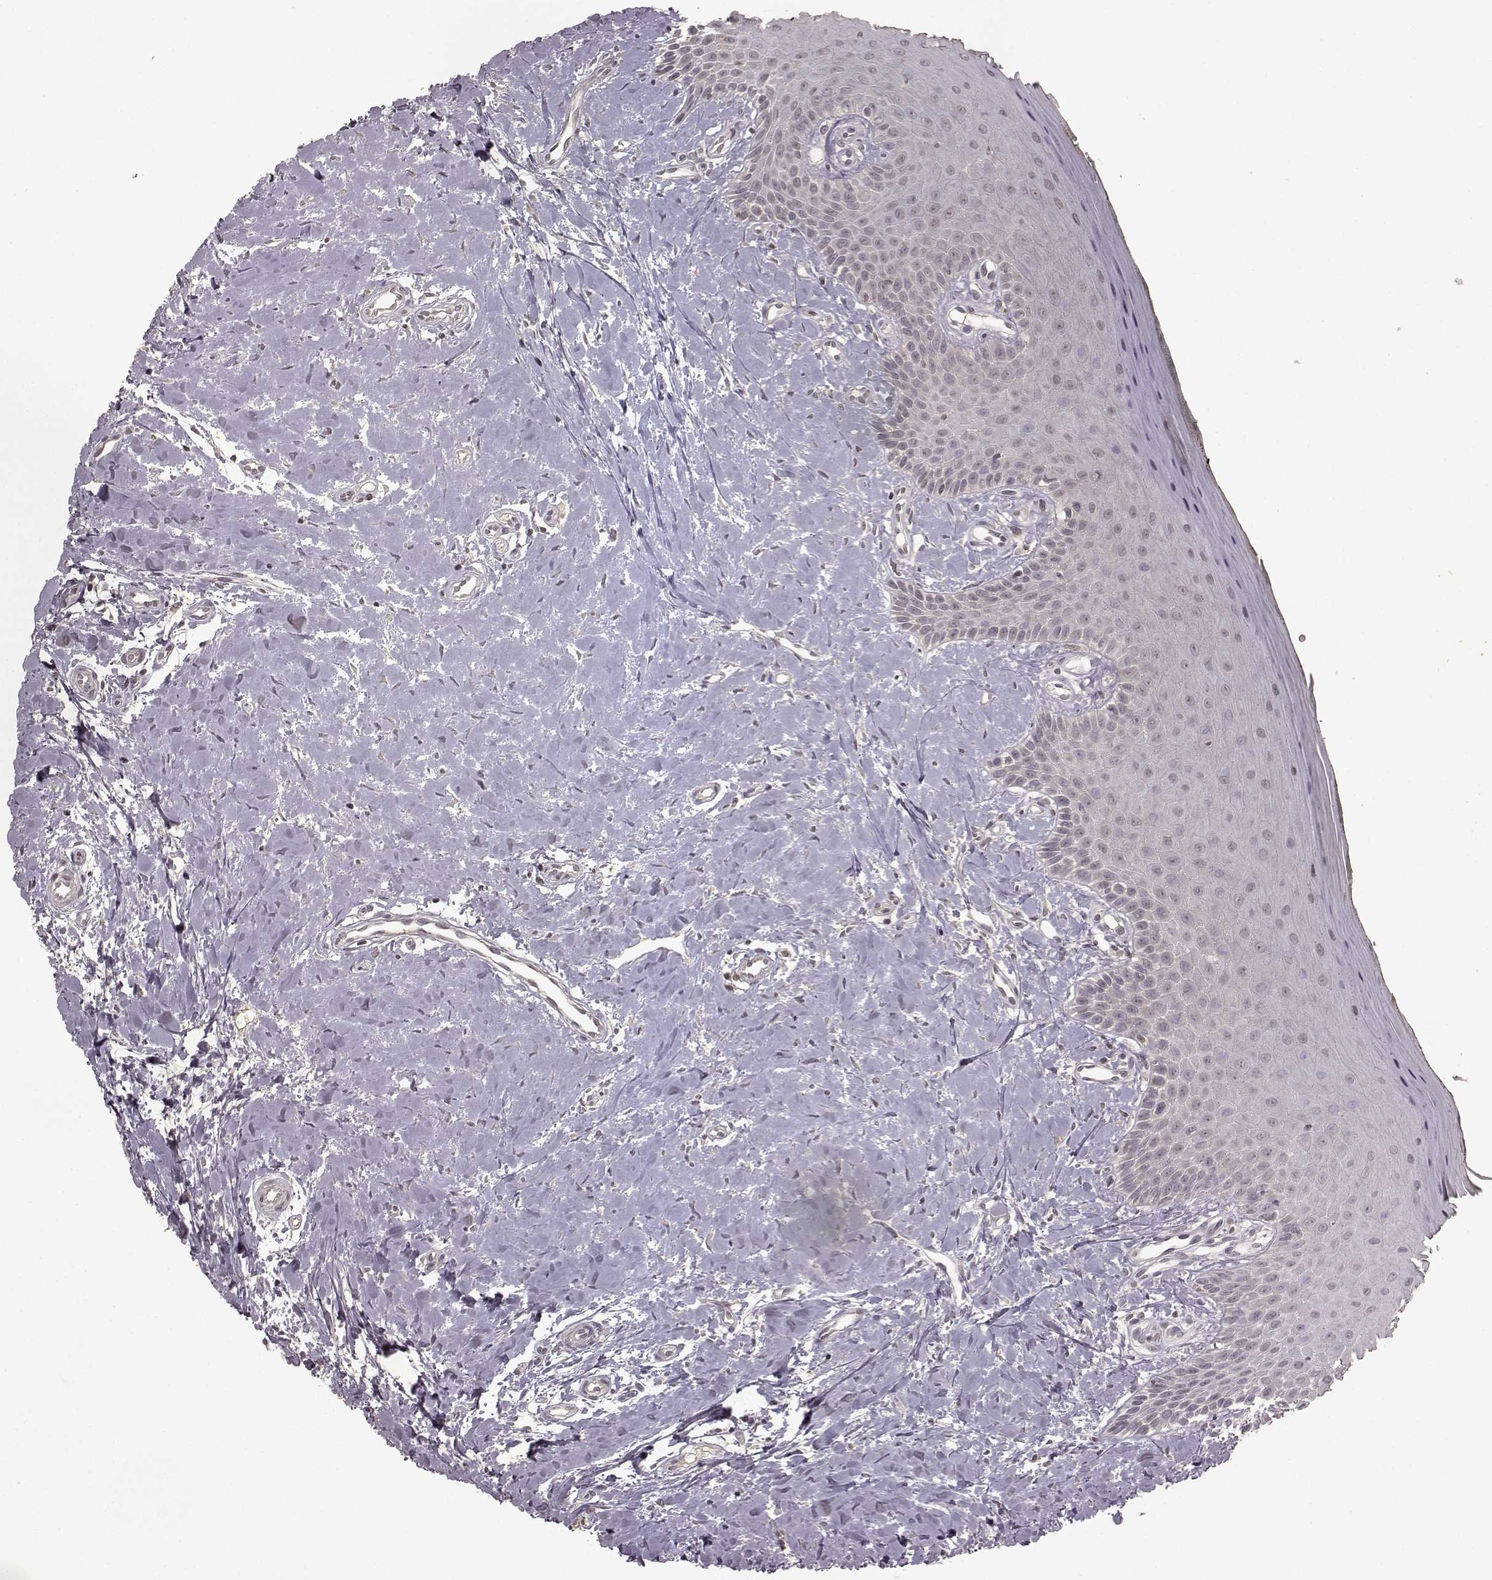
{"staining": {"intensity": "negative", "quantity": "none", "location": "none"}, "tissue": "oral mucosa", "cell_type": "Squamous epithelial cells", "image_type": "normal", "snomed": [{"axis": "morphology", "description": "Normal tissue, NOS"}, {"axis": "topography", "description": "Oral tissue"}], "caption": "The IHC histopathology image has no significant expression in squamous epithelial cells of oral mucosa. (IHC, brightfield microscopy, high magnification).", "gene": "LHB", "patient": {"sex": "female", "age": 43}}